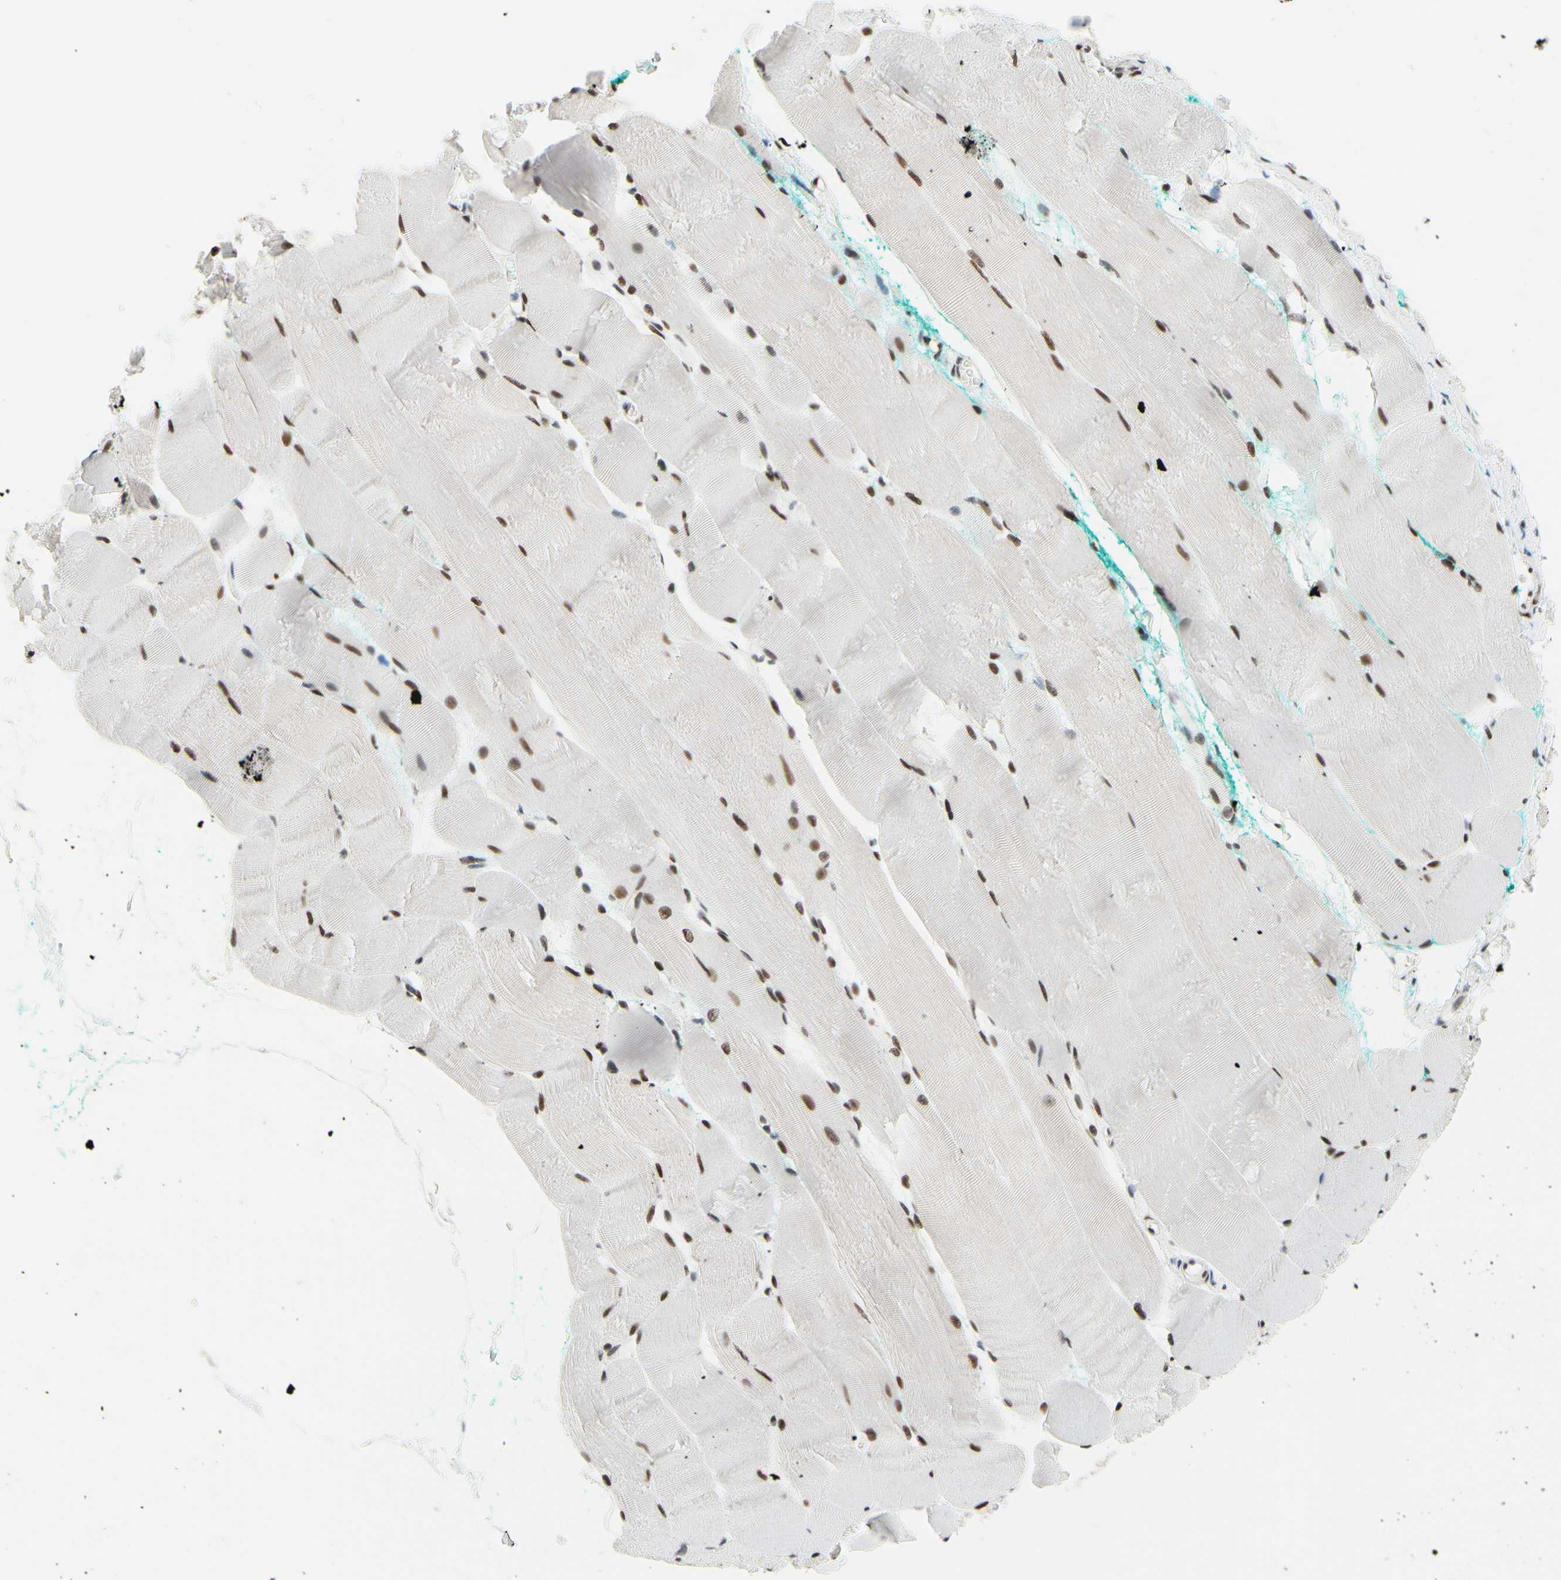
{"staining": {"intensity": "moderate", "quantity": ">75%", "location": "nuclear"}, "tissue": "skeletal muscle", "cell_type": "Myocytes", "image_type": "normal", "snomed": [{"axis": "morphology", "description": "Normal tissue, NOS"}, {"axis": "morphology", "description": "Squamous cell carcinoma, NOS"}, {"axis": "topography", "description": "Skeletal muscle"}], "caption": "Immunohistochemistry (IHC) micrograph of normal skeletal muscle: human skeletal muscle stained using IHC exhibits medium levels of moderate protein expression localized specifically in the nuclear of myocytes, appearing as a nuclear brown color.", "gene": "CBX7", "patient": {"sex": "male", "age": 51}}